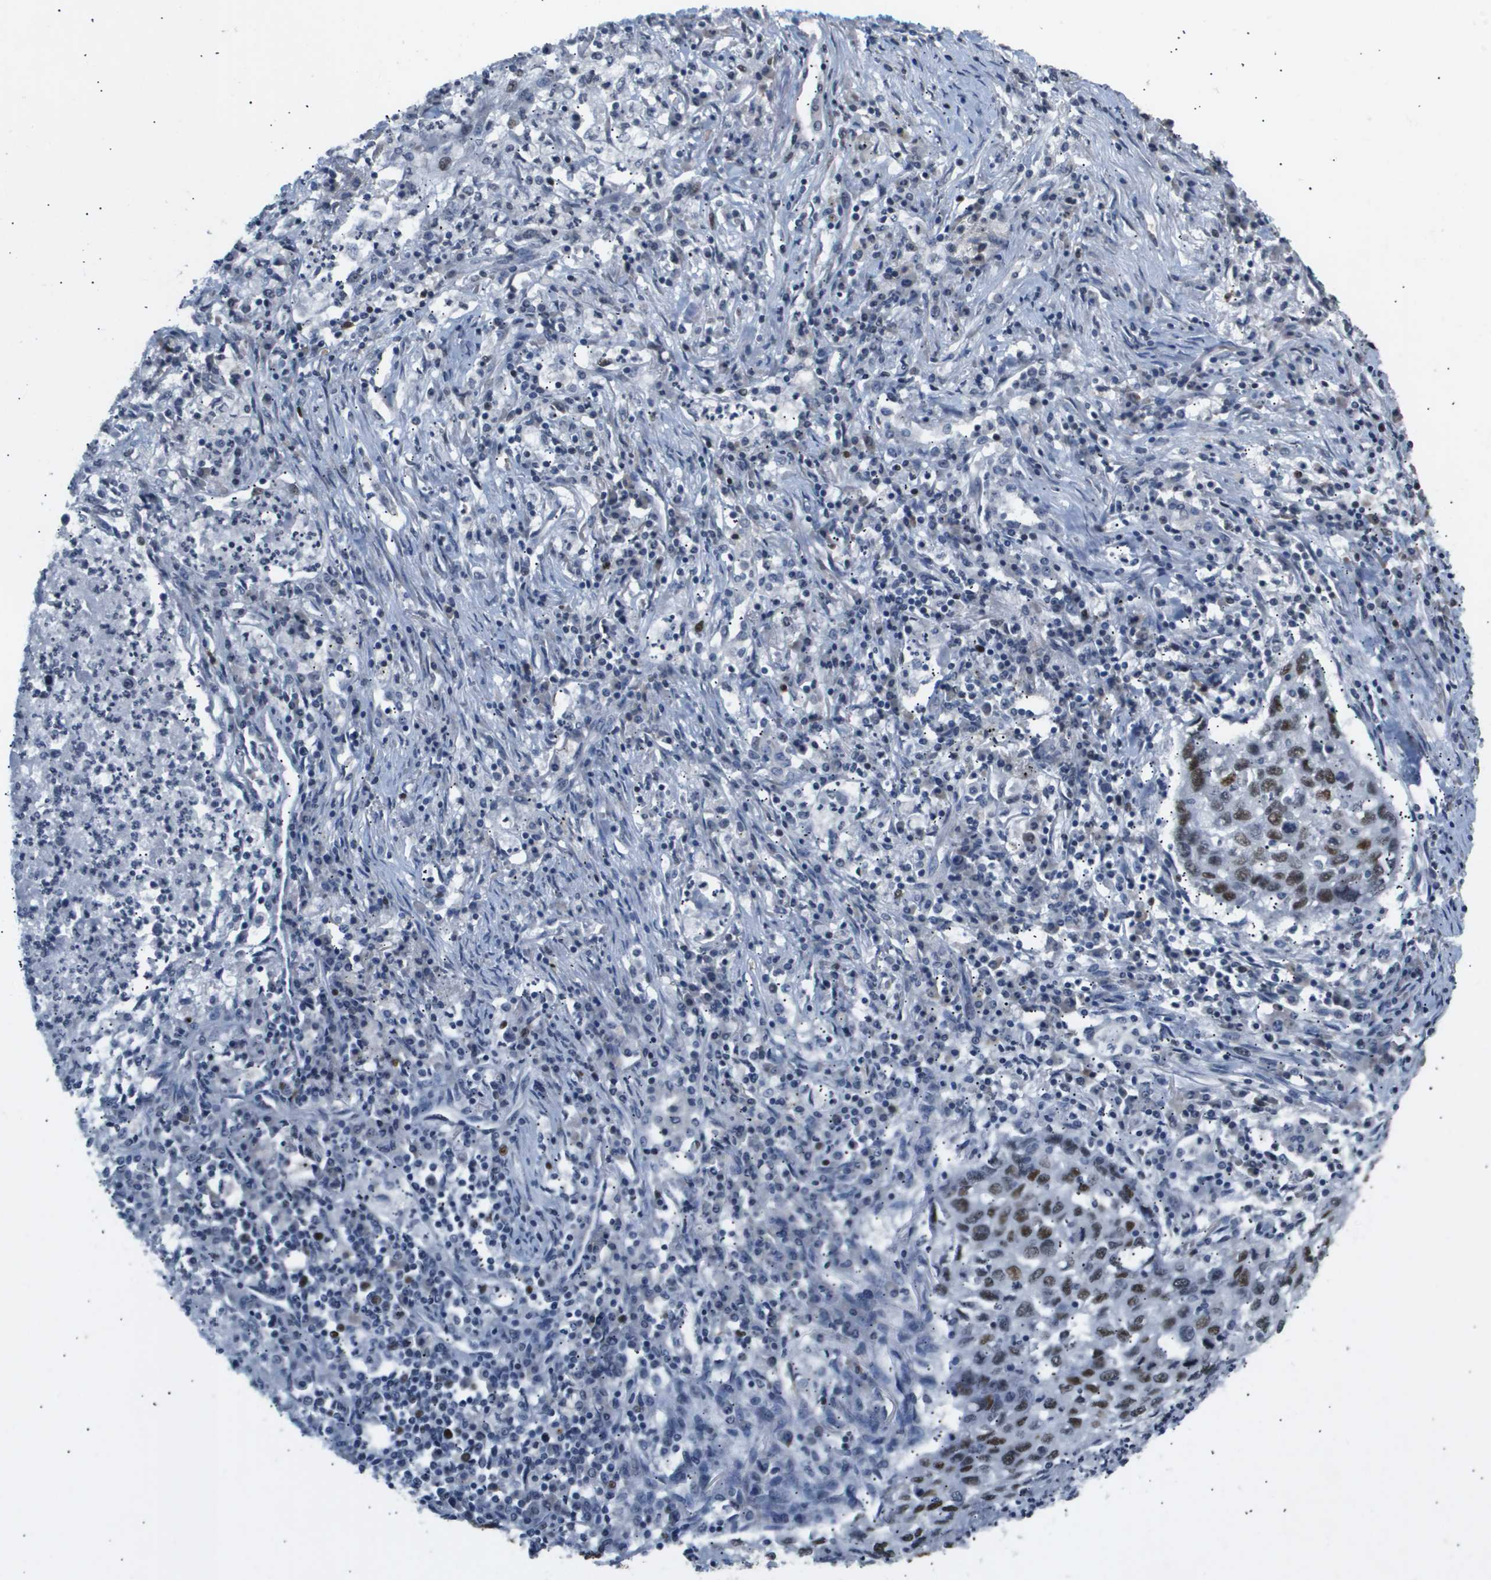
{"staining": {"intensity": "moderate", "quantity": ">75%", "location": "nuclear"}, "tissue": "lung cancer", "cell_type": "Tumor cells", "image_type": "cancer", "snomed": [{"axis": "morphology", "description": "Squamous cell carcinoma, NOS"}, {"axis": "topography", "description": "Lung"}], "caption": "Immunohistochemical staining of lung squamous cell carcinoma exhibits medium levels of moderate nuclear positivity in about >75% of tumor cells.", "gene": "ANAPC2", "patient": {"sex": "female", "age": 63}}